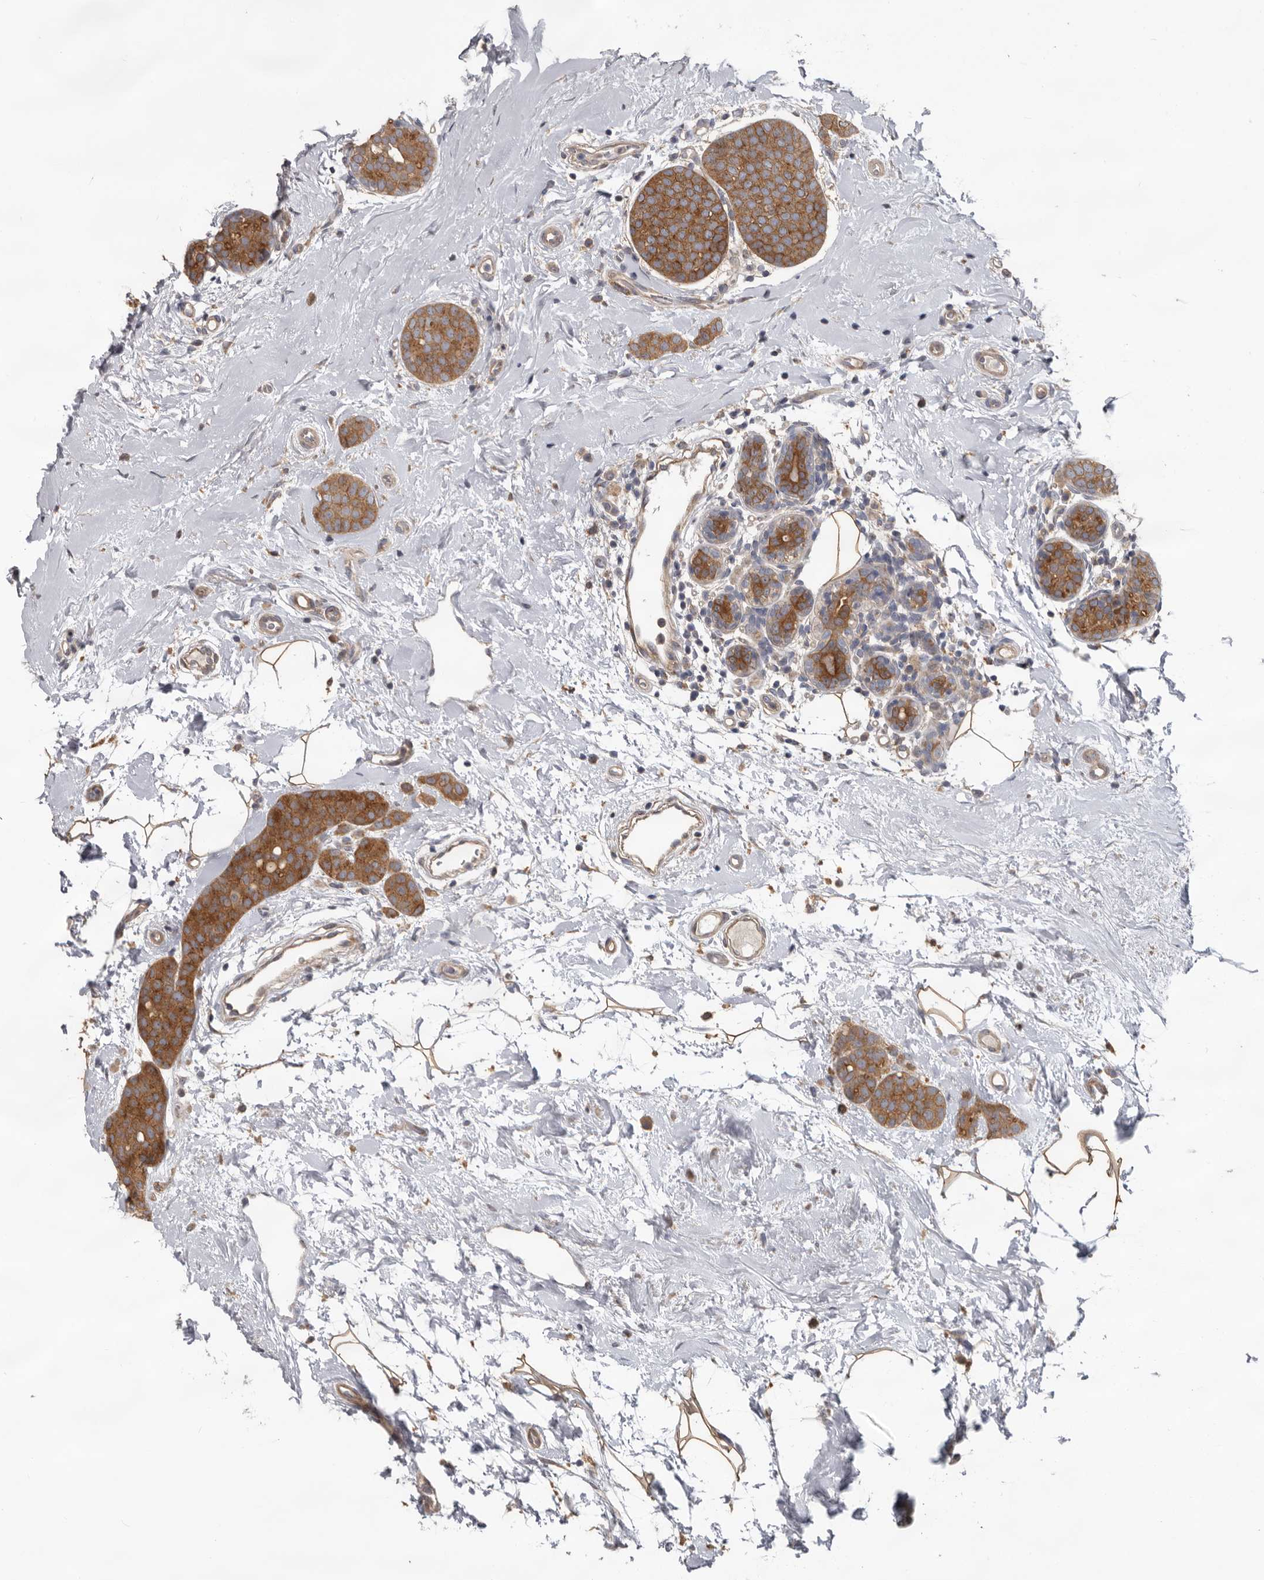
{"staining": {"intensity": "moderate", "quantity": ">75%", "location": "cytoplasmic/membranous"}, "tissue": "breast cancer", "cell_type": "Tumor cells", "image_type": "cancer", "snomed": [{"axis": "morphology", "description": "Lobular carcinoma, in situ"}, {"axis": "morphology", "description": "Lobular carcinoma"}, {"axis": "topography", "description": "Breast"}], "caption": "Breast cancer (lobular carcinoma) stained with immunohistochemistry (IHC) displays moderate cytoplasmic/membranous staining in about >75% of tumor cells.", "gene": "HINT3", "patient": {"sex": "female", "age": 41}}